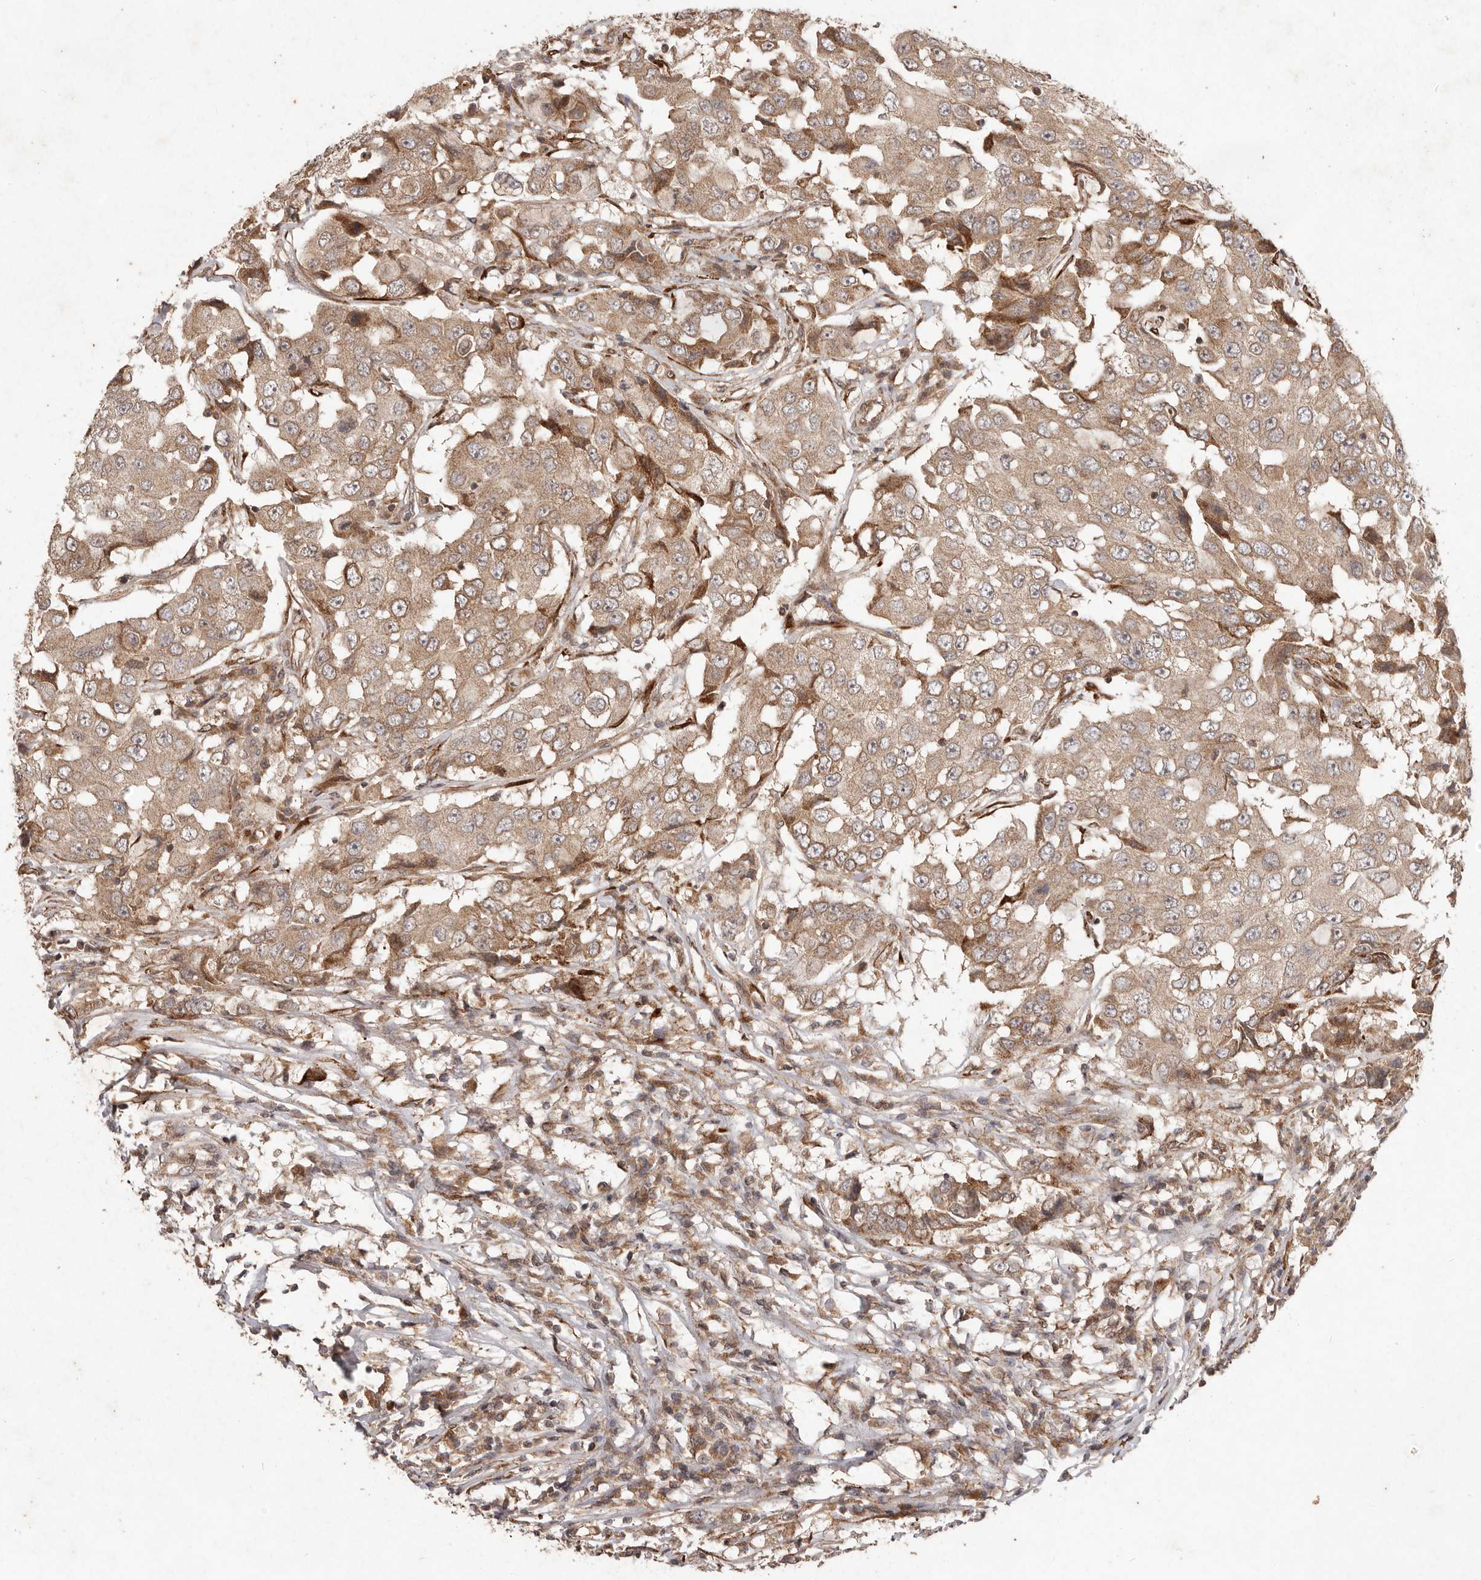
{"staining": {"intensity": "moderate", "quantity": ">75%", "location": "cytoplasmic/membranous"}, "tissue": "breast cancer", "cell_type": "Tumor cells", "image_type": "cancer", "snomed": [{"axis": "morphology", "description": "Duct carcinoma"}, {"axis": "topography", "description": "Breast"}], "caption": "High-power microscopy captured an immunohistochemistry image of intraductal carcinoma (breast), revealing moderate cytoplasmic/membranous positivity in approximately >75% of tumor cells.", "gene": "PLOD2", "patient": {"sex": "female", "age": 27}}